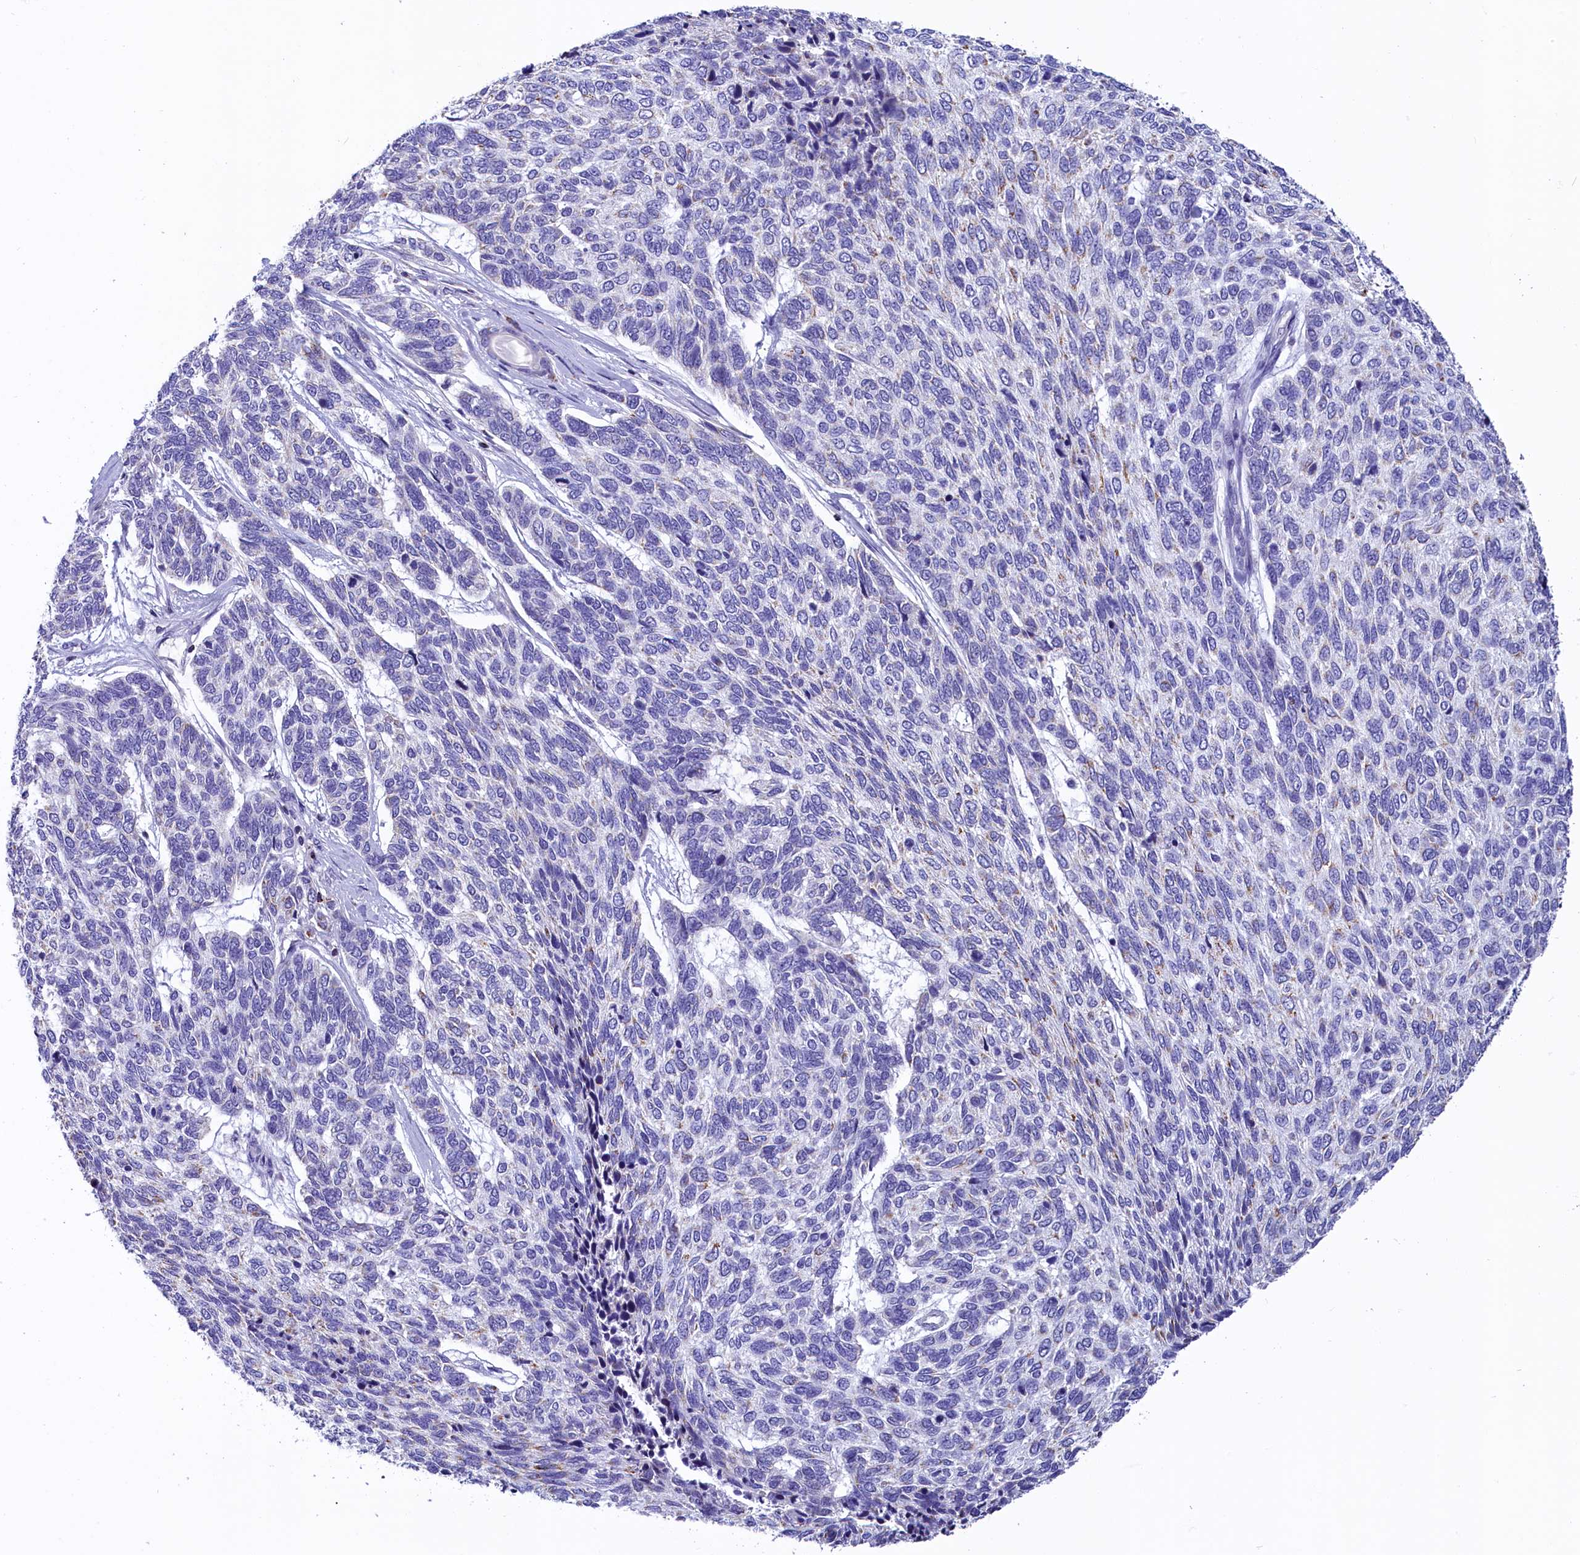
{"staining": {"intensity": "negative", "quantity": "none", "location": "none"}, "tissue": "skin cancer", "cell_type": "Tumor cells", "image_type": "cancer", "snomed": [{"axis": "morphology", "description": "Basal cell carcinoma"}, {"axis": "topography", "description": "Skin"}], "caption": "Image shows no protein expression in tumor cells of skin basal cell carcinoma tissue.", "gene": "ABAT", "patient": {"sex": "female", "age": 65}}